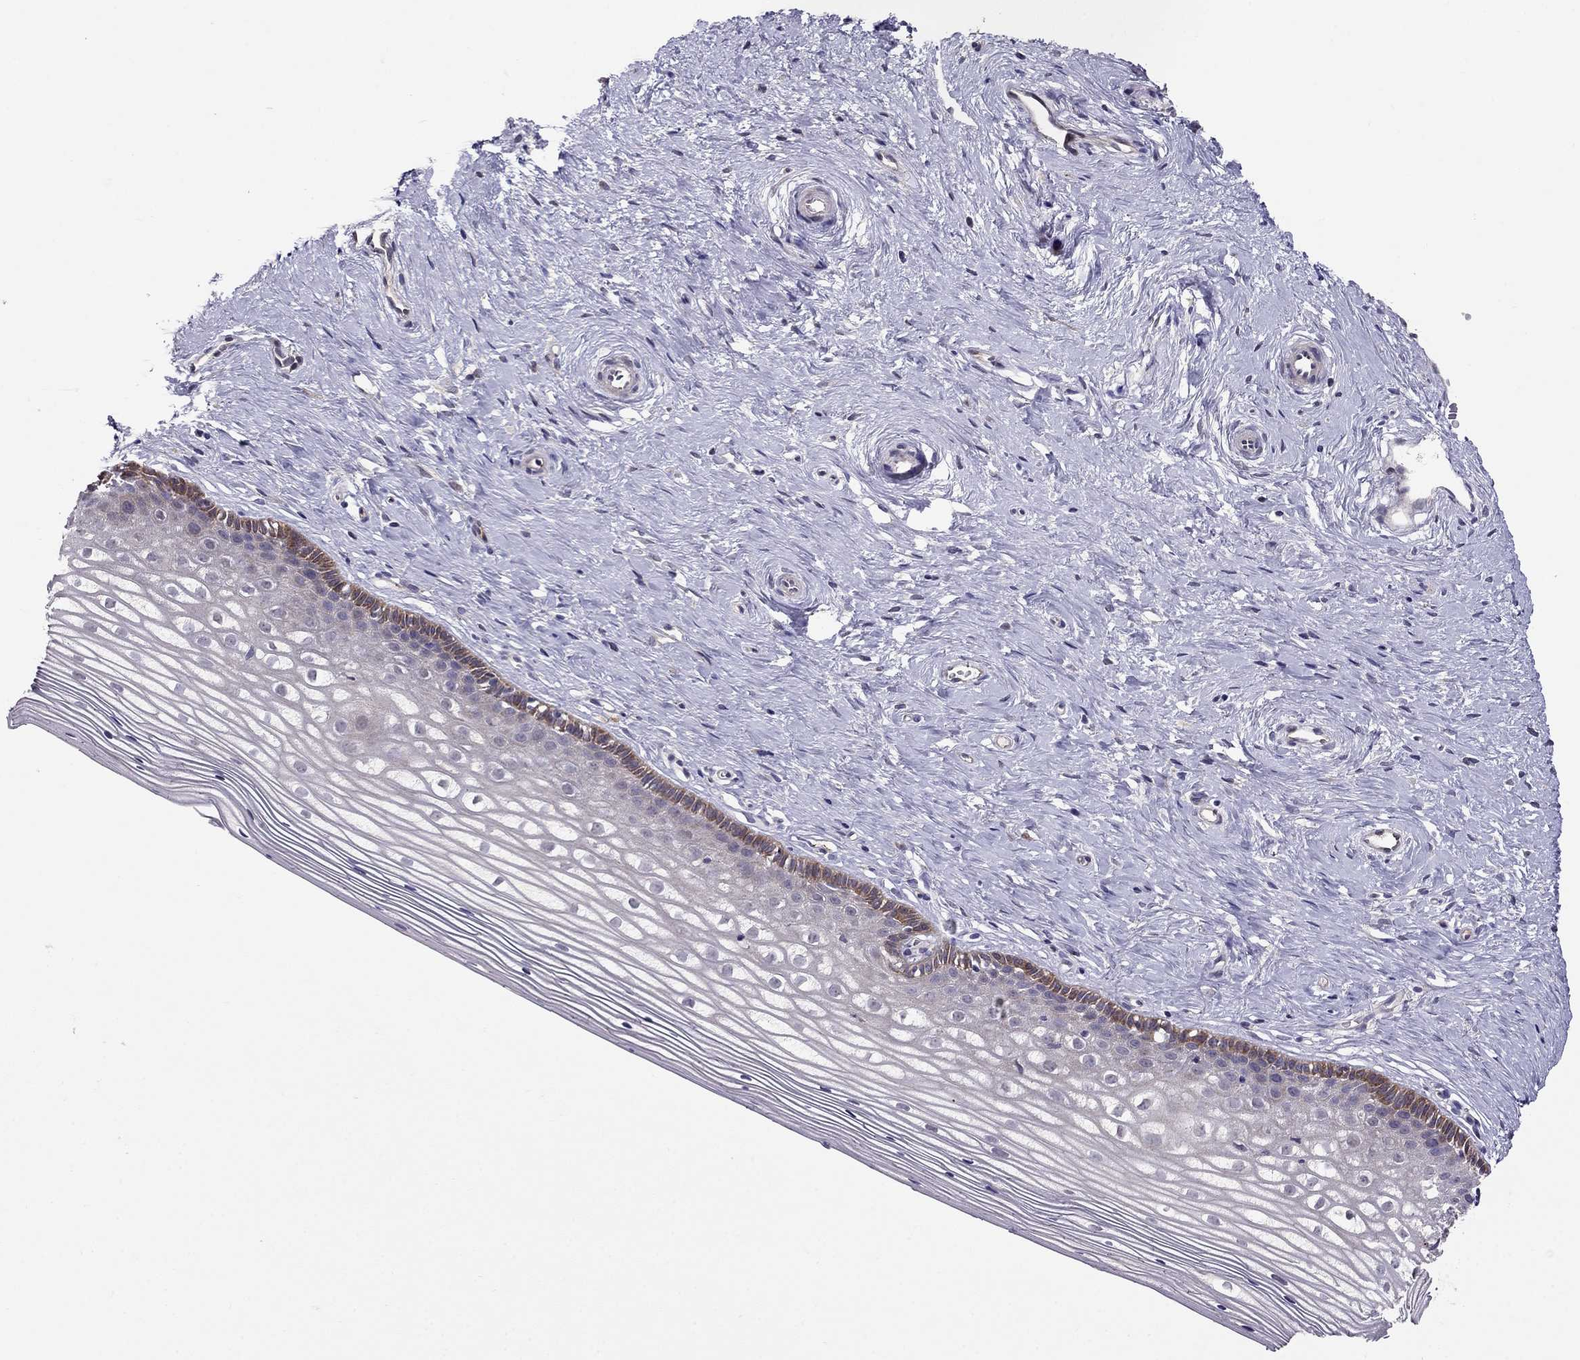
{"staining": {"intensity": "negative", "quantity": "none", "location": "none"}, "tissue": "cervix", "cell_type": "Glandular cells", "image_type": "normal", "snomed": [{"axis": "morphology", "description": "Normal tissue, NOS"}, {"axis": "topography", "description": "Cervix"}], "caption": "Immunohistochemistry (IHC) histopathology image of normal cervix stained for a protein (brown), which shows no expression in glandular cells.", "gene": "MAGEB4", "patient": {"sex": "female", "age": 40}}